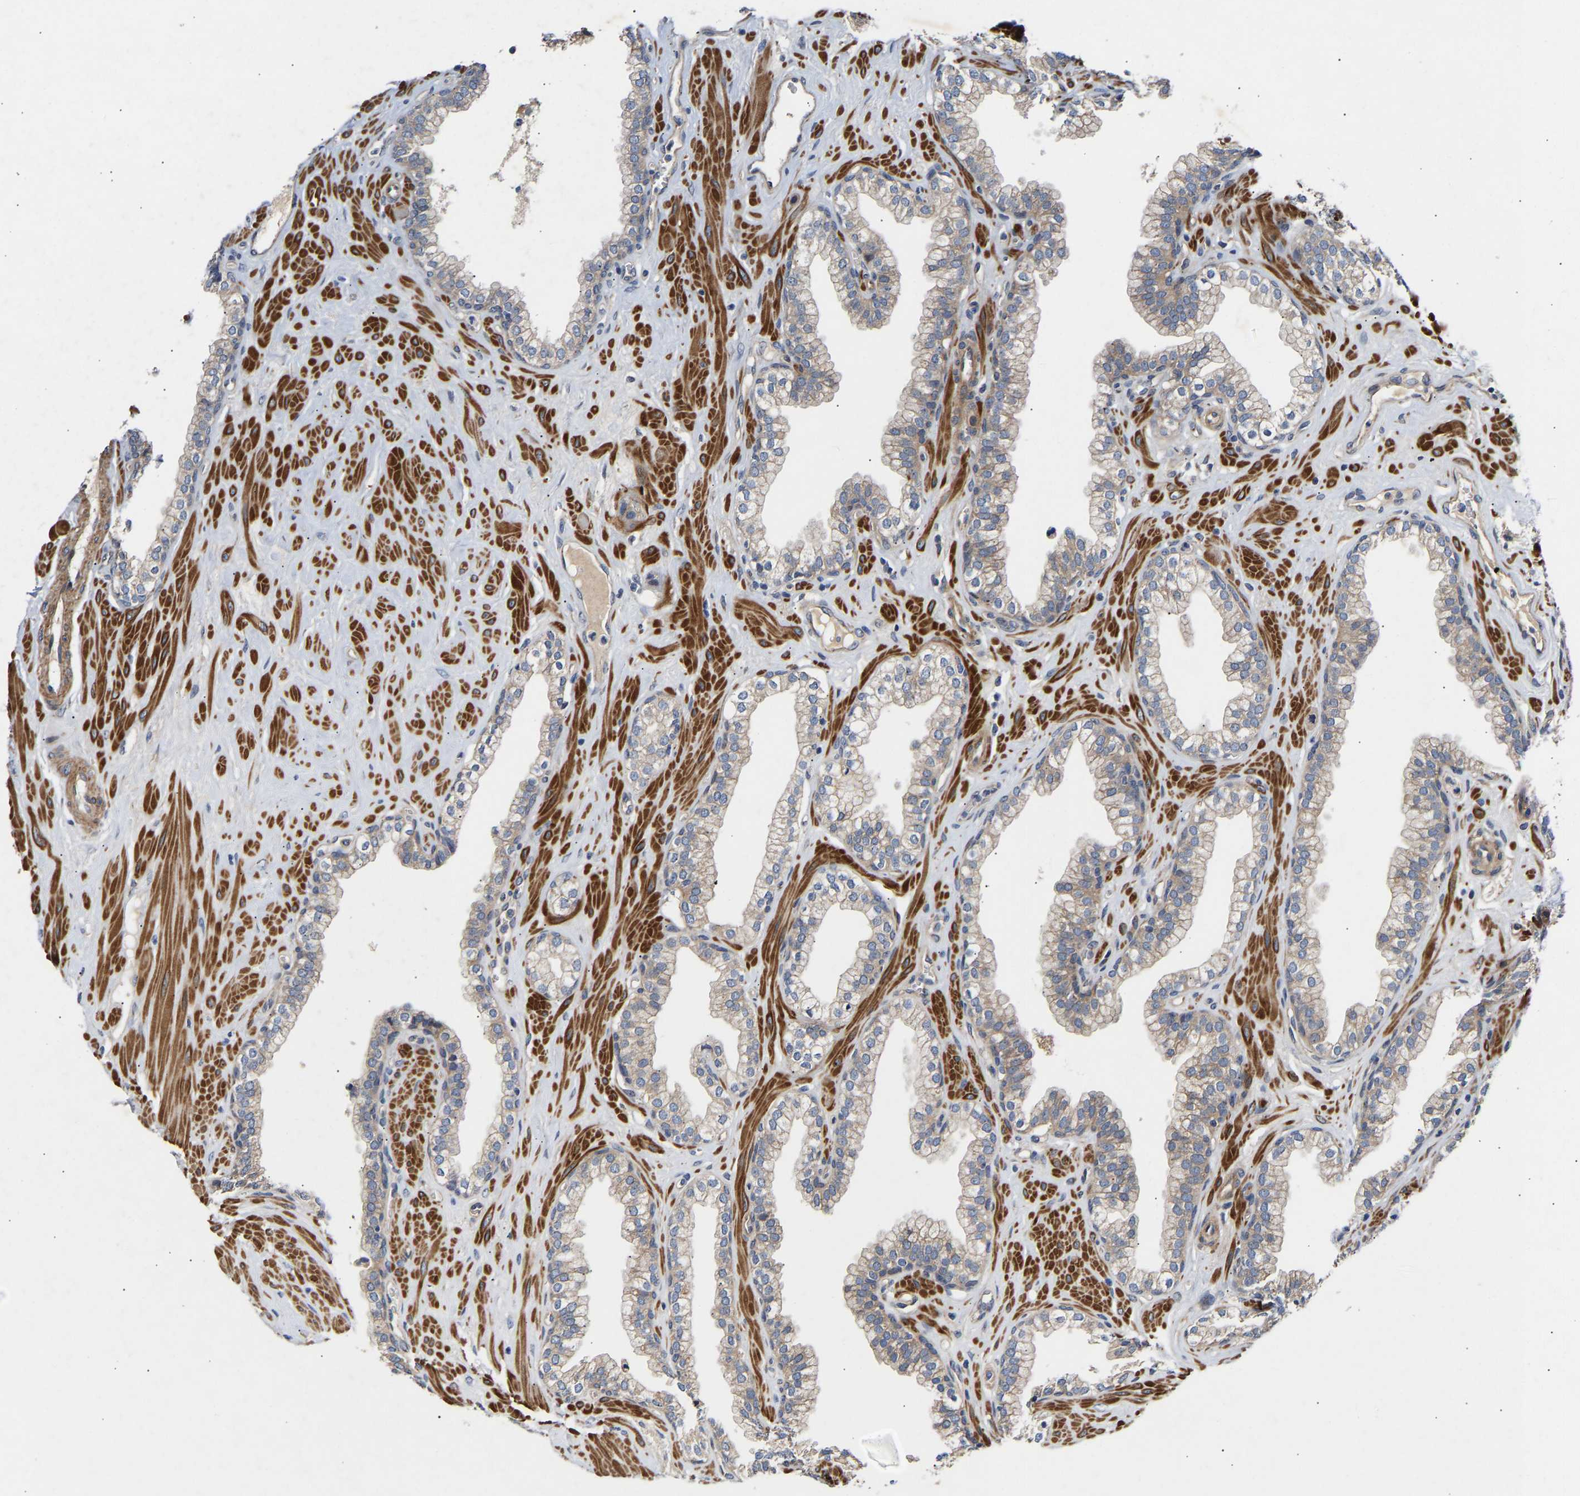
{"staining": {"intensity": "weak", "quantity": "25%-75%", "location": "cytoplasmic/membranous"}, "tissue": "prostate", "cell_type": "Glandular cells", "image_type": "normal", "snomed": [{"axis": "morphology", "description": "Normal tissue, NOS"}, {"axis": "morphology", "description": "Urothelial carcinoma, Low grade"}, {"axis": "topography", "description": "Urinary bladder"}, {"axis": "topography", "description": "Prostate"}], "caption": "Prostate stained with DAB (3,3'-diaminobenzidine) immunohistochemistry (IHC) reveals low levels of weak cytoplasmic/membranous positivity in about 25%-75% of glandular cells.", "gene": "KASH5", "patient": {"sex": "male", "age": 60}}